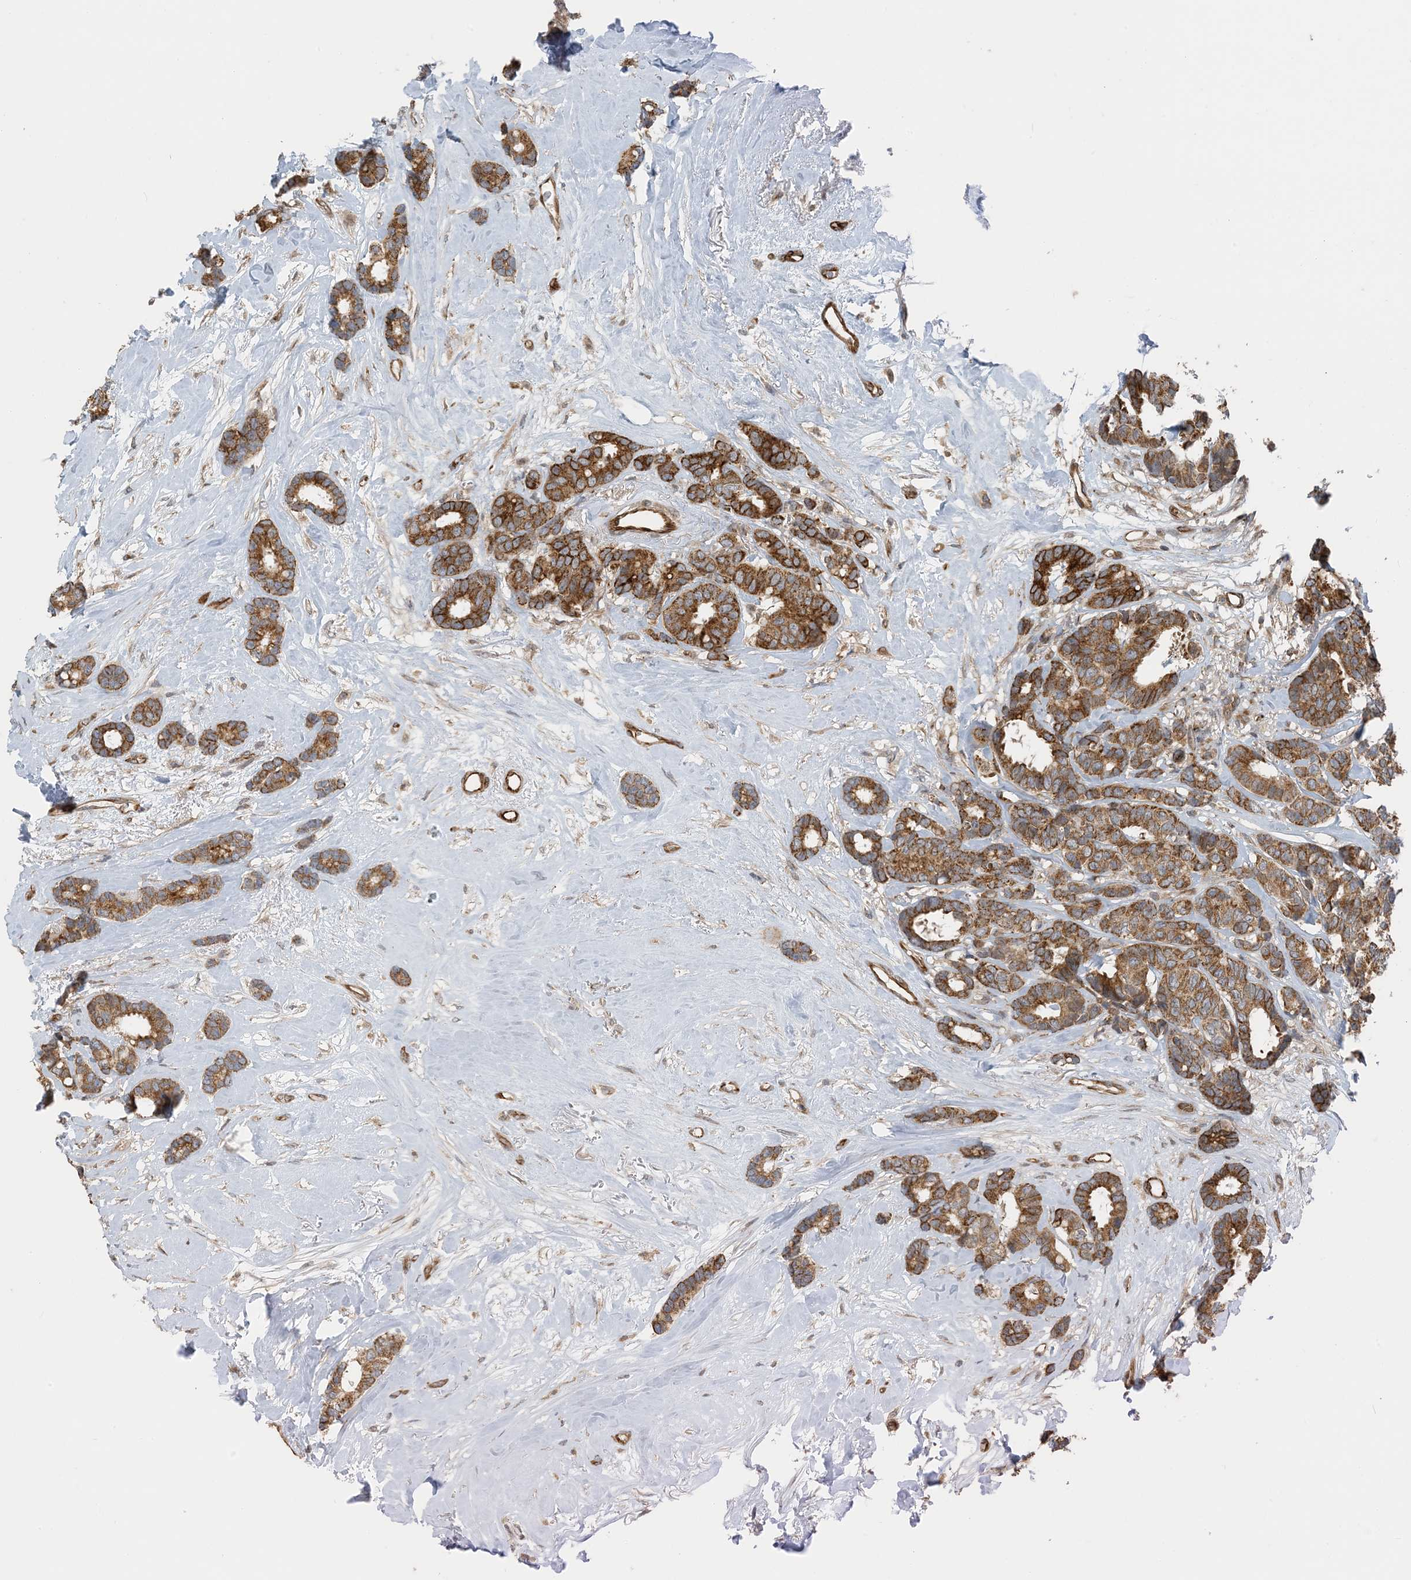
{"staining": {"intensity": "moderate", "quantity": ">75%", "location": "cytoplasmic/membranous"}, "tissue": "breast cancer", "cell_type": "Tumor cells", "image_type": "cancer", "snomed": [{"axis": "morphology", "description": "Duct carcinoma"}, {"axis": "topography", "description": "Breast"}], "caption": "Breast cancer (invasive ductal carcinoma) stained with immunohistochemistry shows moderate cytoplasmic/membranous staining in about >75% of tumor cells. (brown staining indicates protein expression, while blue staining denotes nuclei).", "gene": "ZBTB3", "patient": {"sex": "female", "age": 87}}